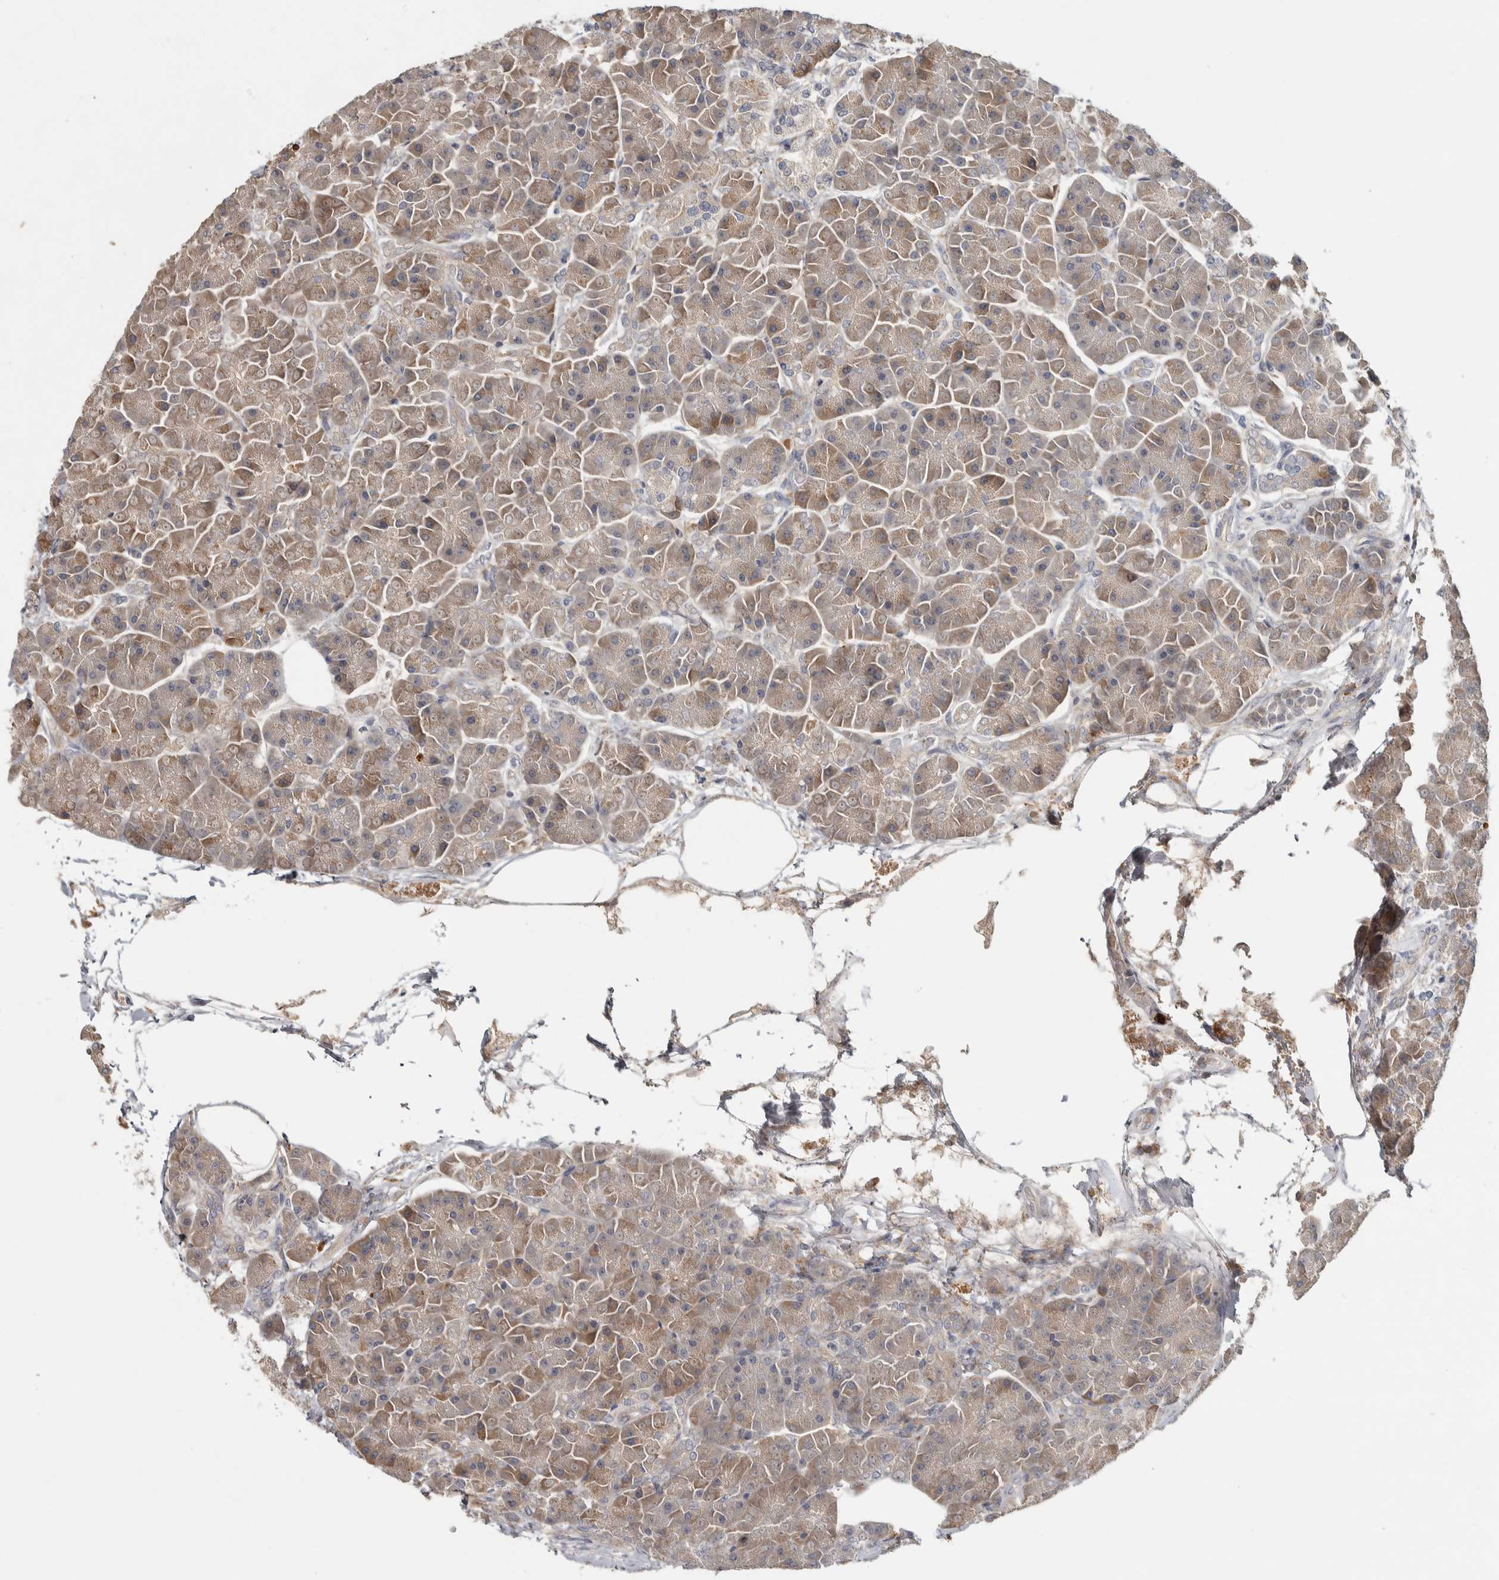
{"staining": {"intensity": "weak", "quantity": ">75%", "location": "cytoplasmic/membranous"}, "tissue": "pancreas", "cell_type": "Exocrine glandular cells", "image_type": "normal", "snomed": [{"axis": "morphology", "description": "Normal tissue, NOS"}, {"axis": "topography", "description": "Pancreas"}], "caption": "A low amount of weak cytoplasmic/membranous staining is seen in approximately >75% of exocrine glandular cells in unremarkable pancreas.", "gene": "ADPRM", "patient": {"sex": "female", "age": 70}}